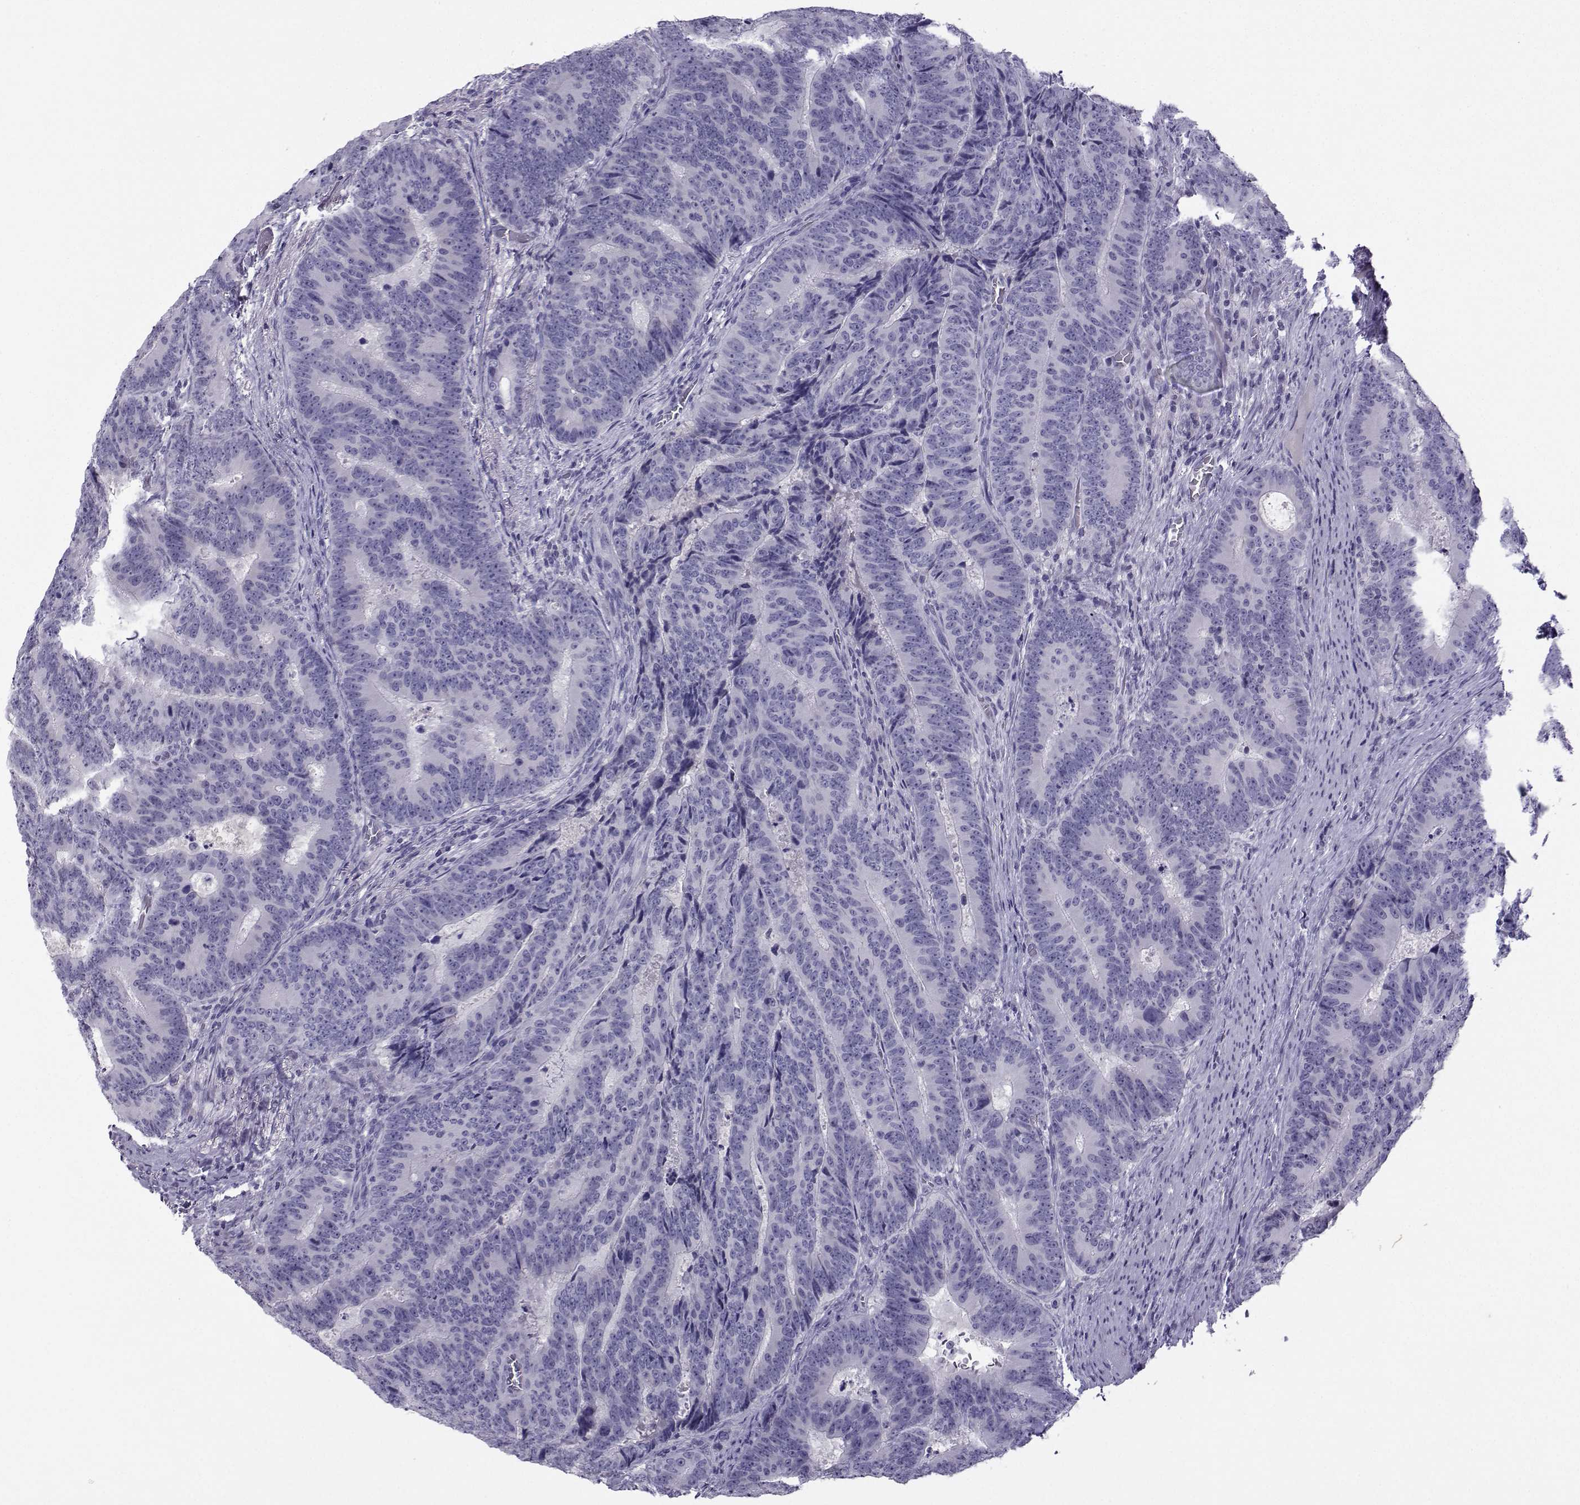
{"staining": {"intensity": "negative", "quantity": "none", "location": "none"}, "tissue": "colorectal cancer", "cell_type": "Tumor cells", "image_type": "cancer", "snomed": [{"axis": "morphology", "description": "Adenocarcinoma, NOS"}, {"axis": "topography", "description": "Colon"}], "caption": "DAB (3,3'-diaminobenzidine) immunohistochemical staining of colorectal cancer demonstrates no significant expression in tumor cells.", "gene": "ARMC2", "patient": {"sex": "female", "age": 82}}